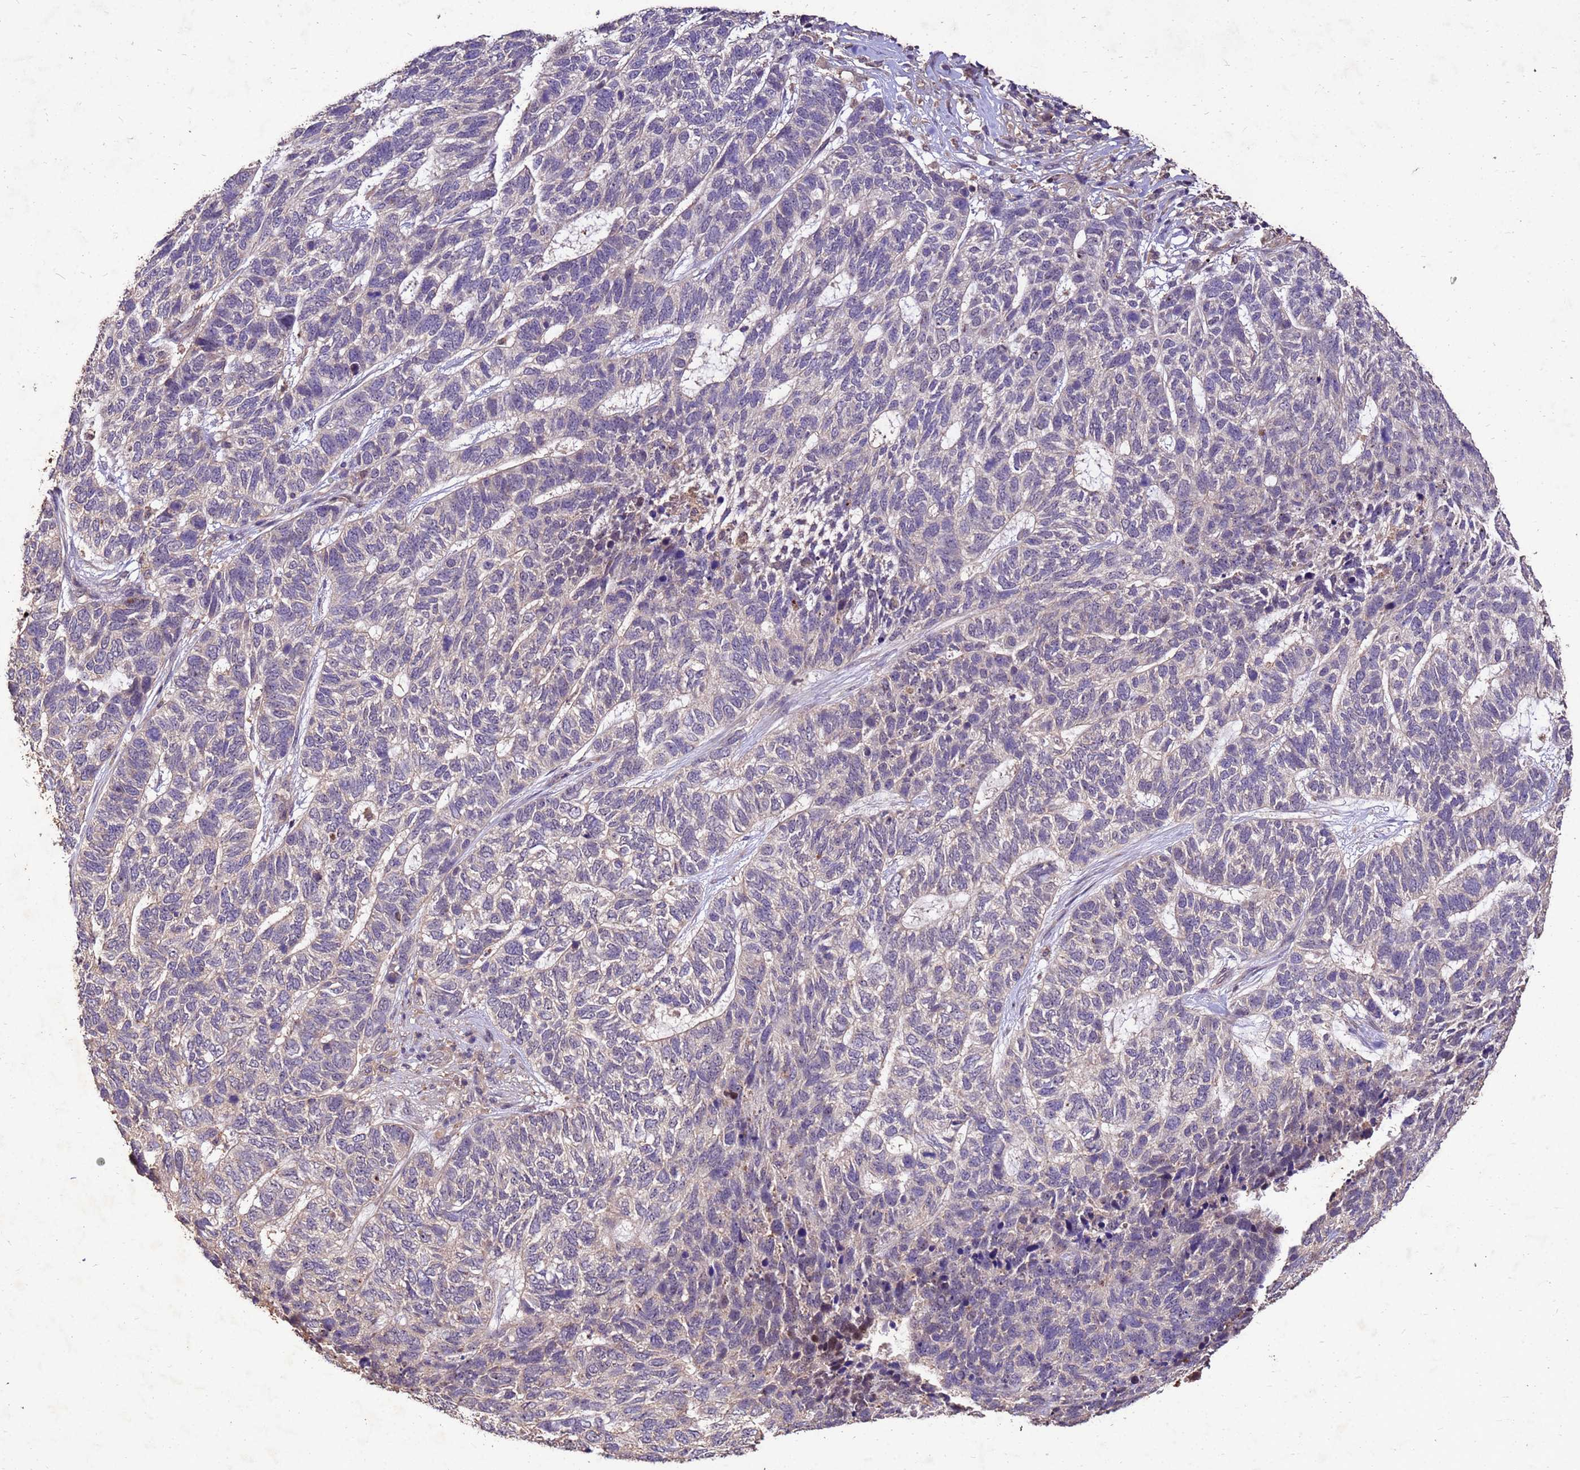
{"staining": {"intensity": "negative", "quantity": "none", "location": "none"}, "tissue": "skin cancer", "cell_type": "Tumor cells", "image_type": "cancer", "snomed": [{"axis": "morphology", "description": "Basal cell carcinoma"}, {"axis": "topography", "description": "Skin"}], "caption": "This is an immunohistochemistry (IHC) histopathology image of basal cell carcinoma (skin). There is no positivity in tumor cells.", "gene": "TOR4A", "patient": {"sex": "female", "age": 65}}